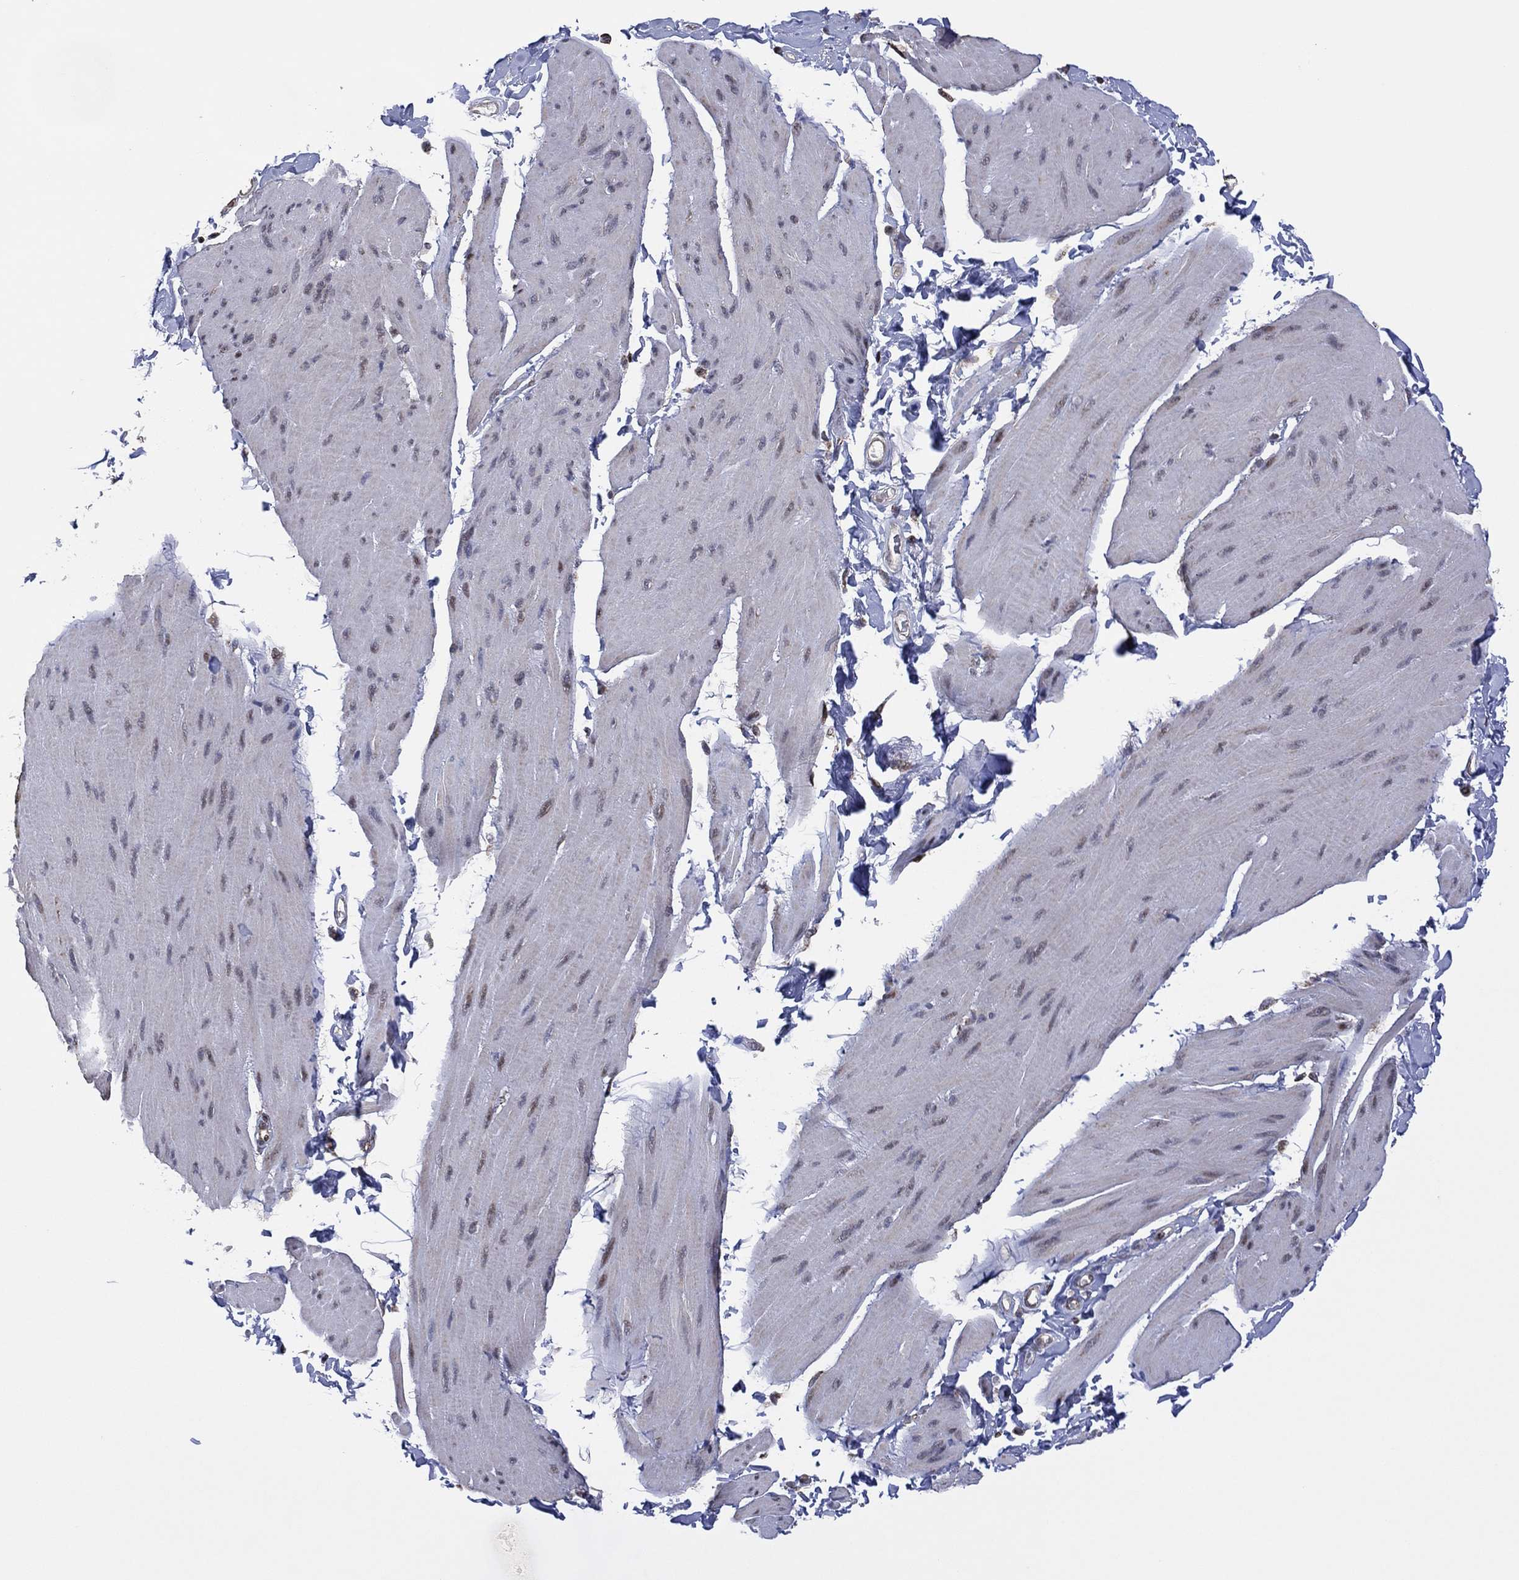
{"staining": {"intensity": "negative", "quantity": "none", "location": "none"}, "tissue": "smooth muscle", "cell_type": "Smooth muscle cells", "image_type": "normal", "snomed": [{"axis": "morphology", "description": "Normal tissue, NOS"}, {"axis": "topography", "description": "Adipose tissue"}, {"axis": "topography", "description": "Smooth muscle"}, {"axis": "topography", "description": "Peripheral nerve tissue"}], "caption": "A histopathology image of human smooth muscle is negative for staining in smooth muscle cells. Nuclei are stained in blue.", "gene": "PIDD1", "patient": {"sex": "male", "age": 83}}